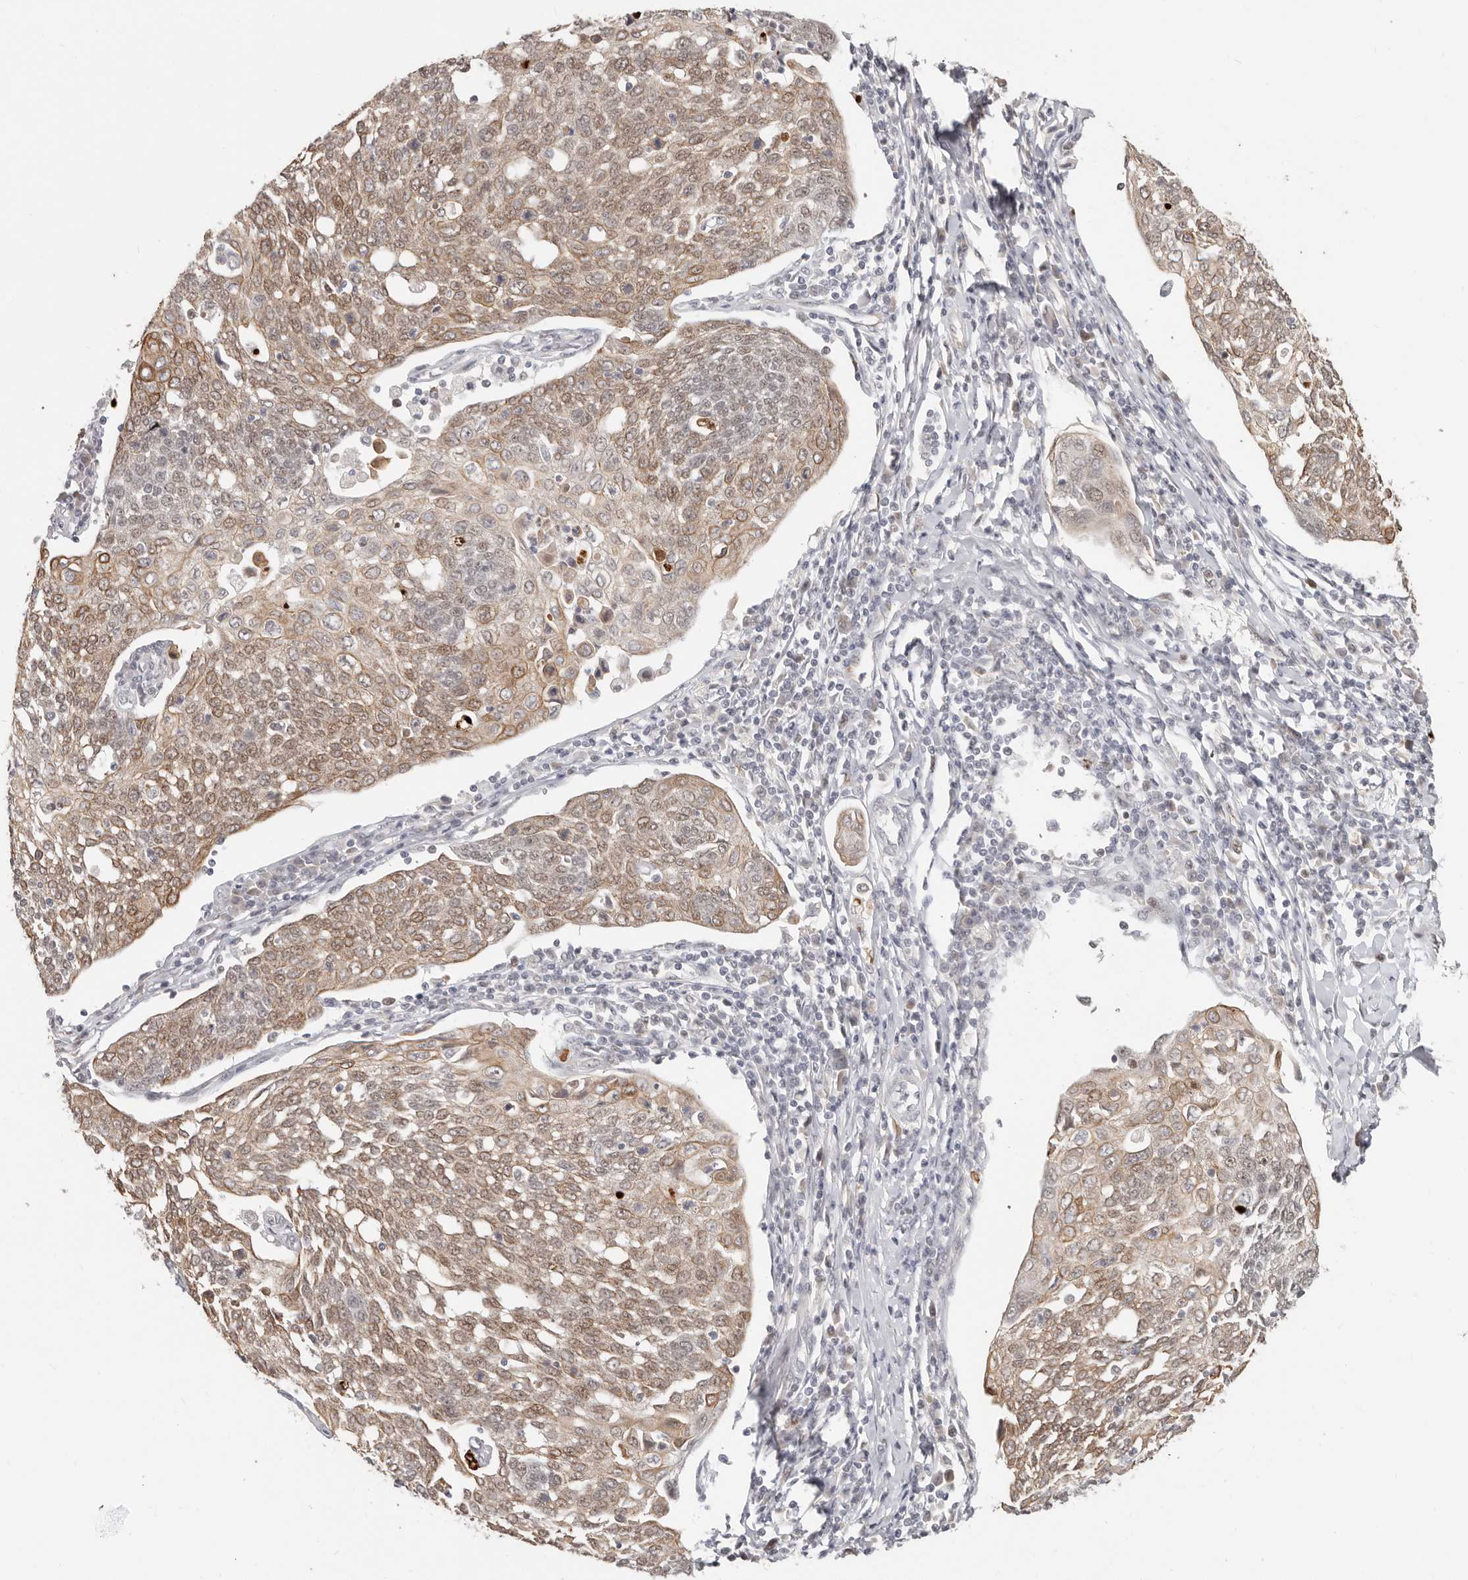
{"staining": {"intensity": "weak", "quantity": ">75%", "location": "cytoplasmic/membranous,nuclear"}, "tissue": "cervical cancer", "cell_type": "Tumor cells", "image_type": "cancer", "snomed": [{"axis": "morphology", "description": "Squamous cell carcinoma, NOS"}, {"axis": "topography", "description": "Cervix"}], "caption": "High-magnification brightfield microscopy of squamous cell carcinoma (cervical) stained with DAB (3,3'-diaminobenzidine) (brown) and counterstained with hematoxylin (blue). tumor cells exhibit weak cytoplasmic/membranous and nuclear positivity is seen in approximately>75% of cells. (Brightfield microscopy of DAB IHC at high magnification).", "gene": "RFC2", "patient": {"sex": "female", "age": 34}}